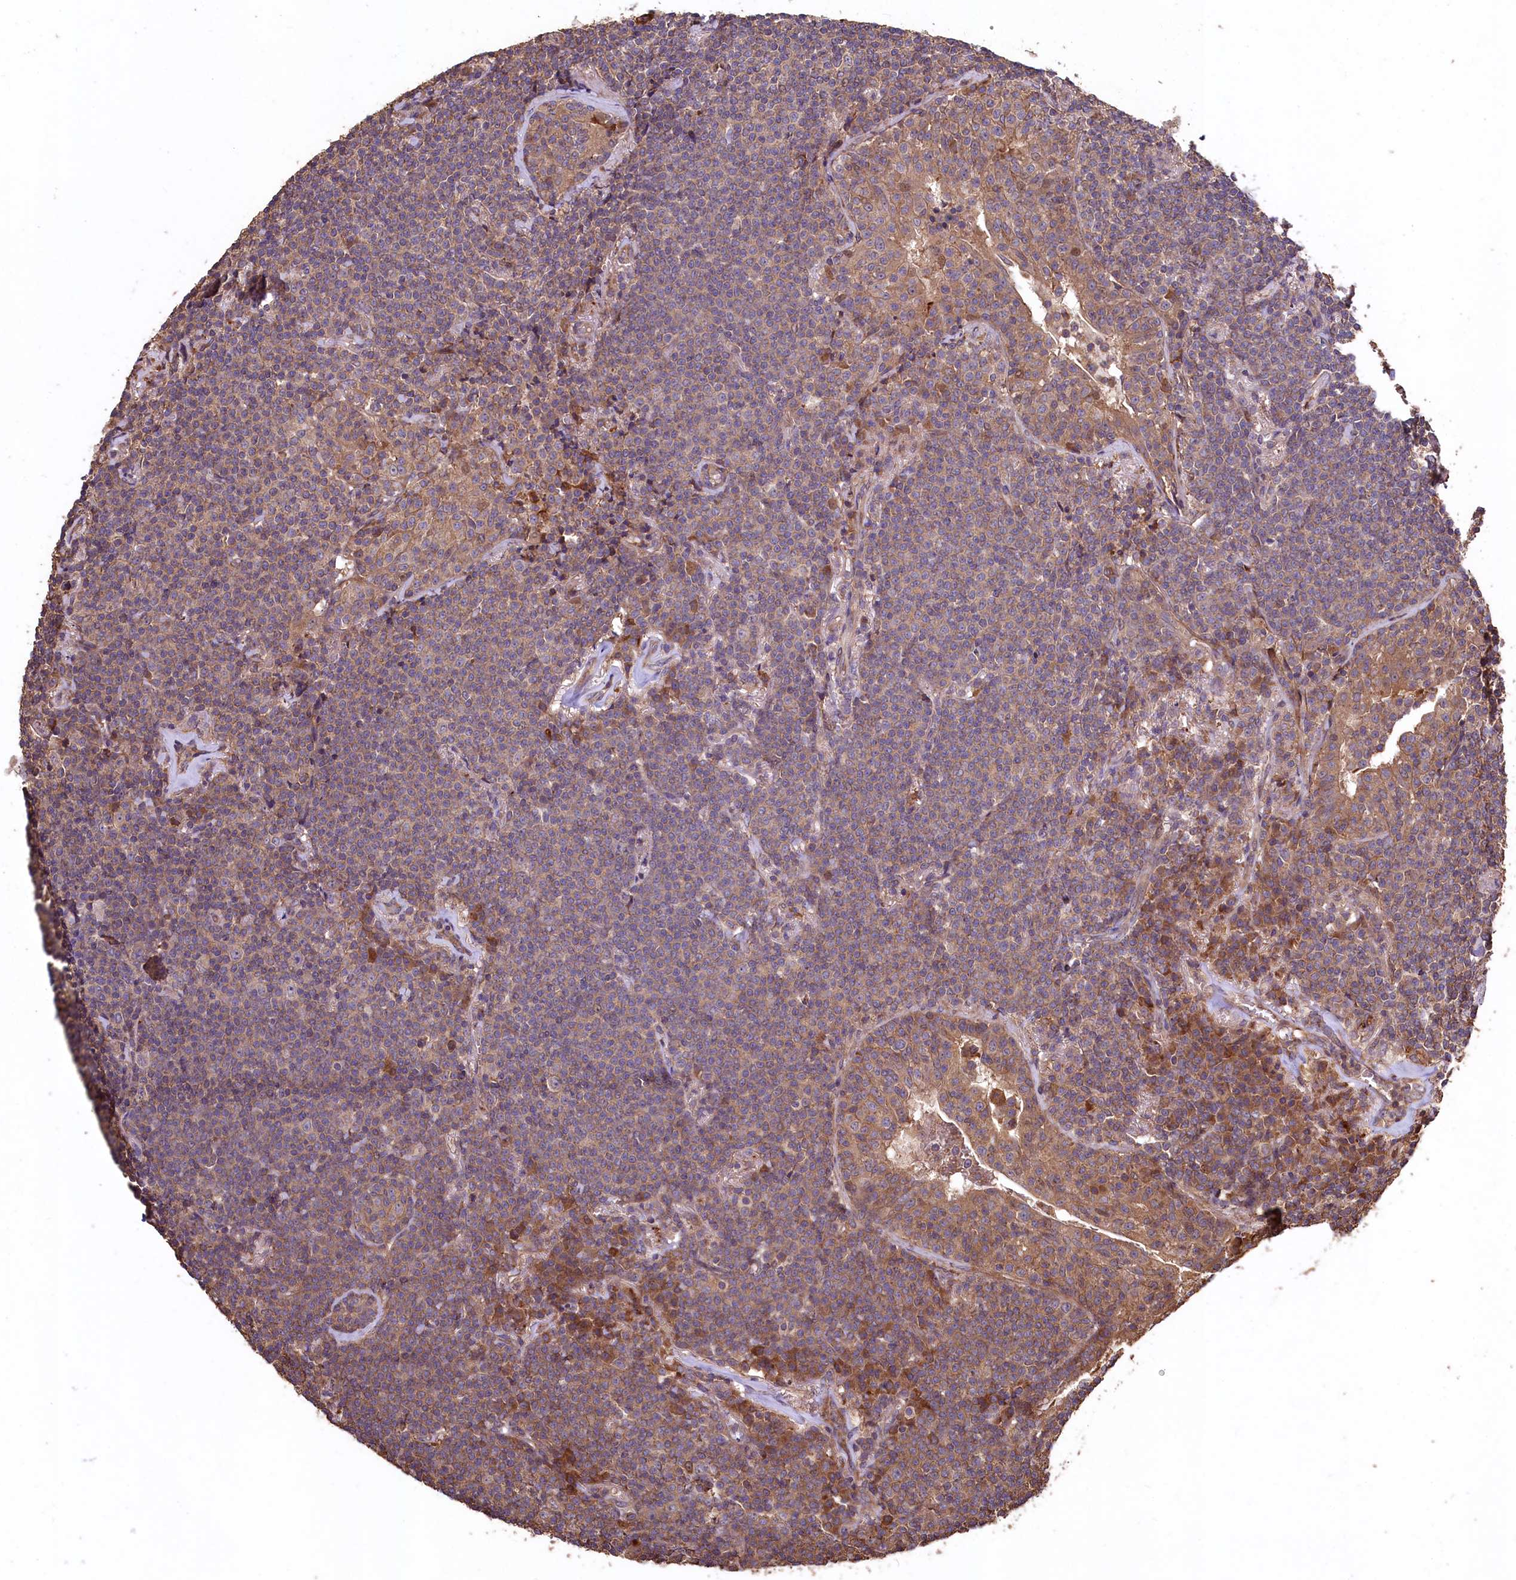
{"staining": {"intensity": "weak", "quantity": "25%-75%", "location": "cytoplasmic/membranous"}, "tissue": "lymphoma", "cell_type": "Tumor cells", "image_type": "cancer", "snomed": [{"axis": "morphology", "description": "Malignant lymphoma, non-Hodgkin's type, Low grade"}, {"axis": "topography", "description": "Lung"}], "caption": "This is an image of immunohistochemistry staining of lymphoma, which shows weak expression in the cytoplasmic/membranous of tumor cells.", "gene": "TMEM98", "patient": {"sex": "female", "age": 71}}